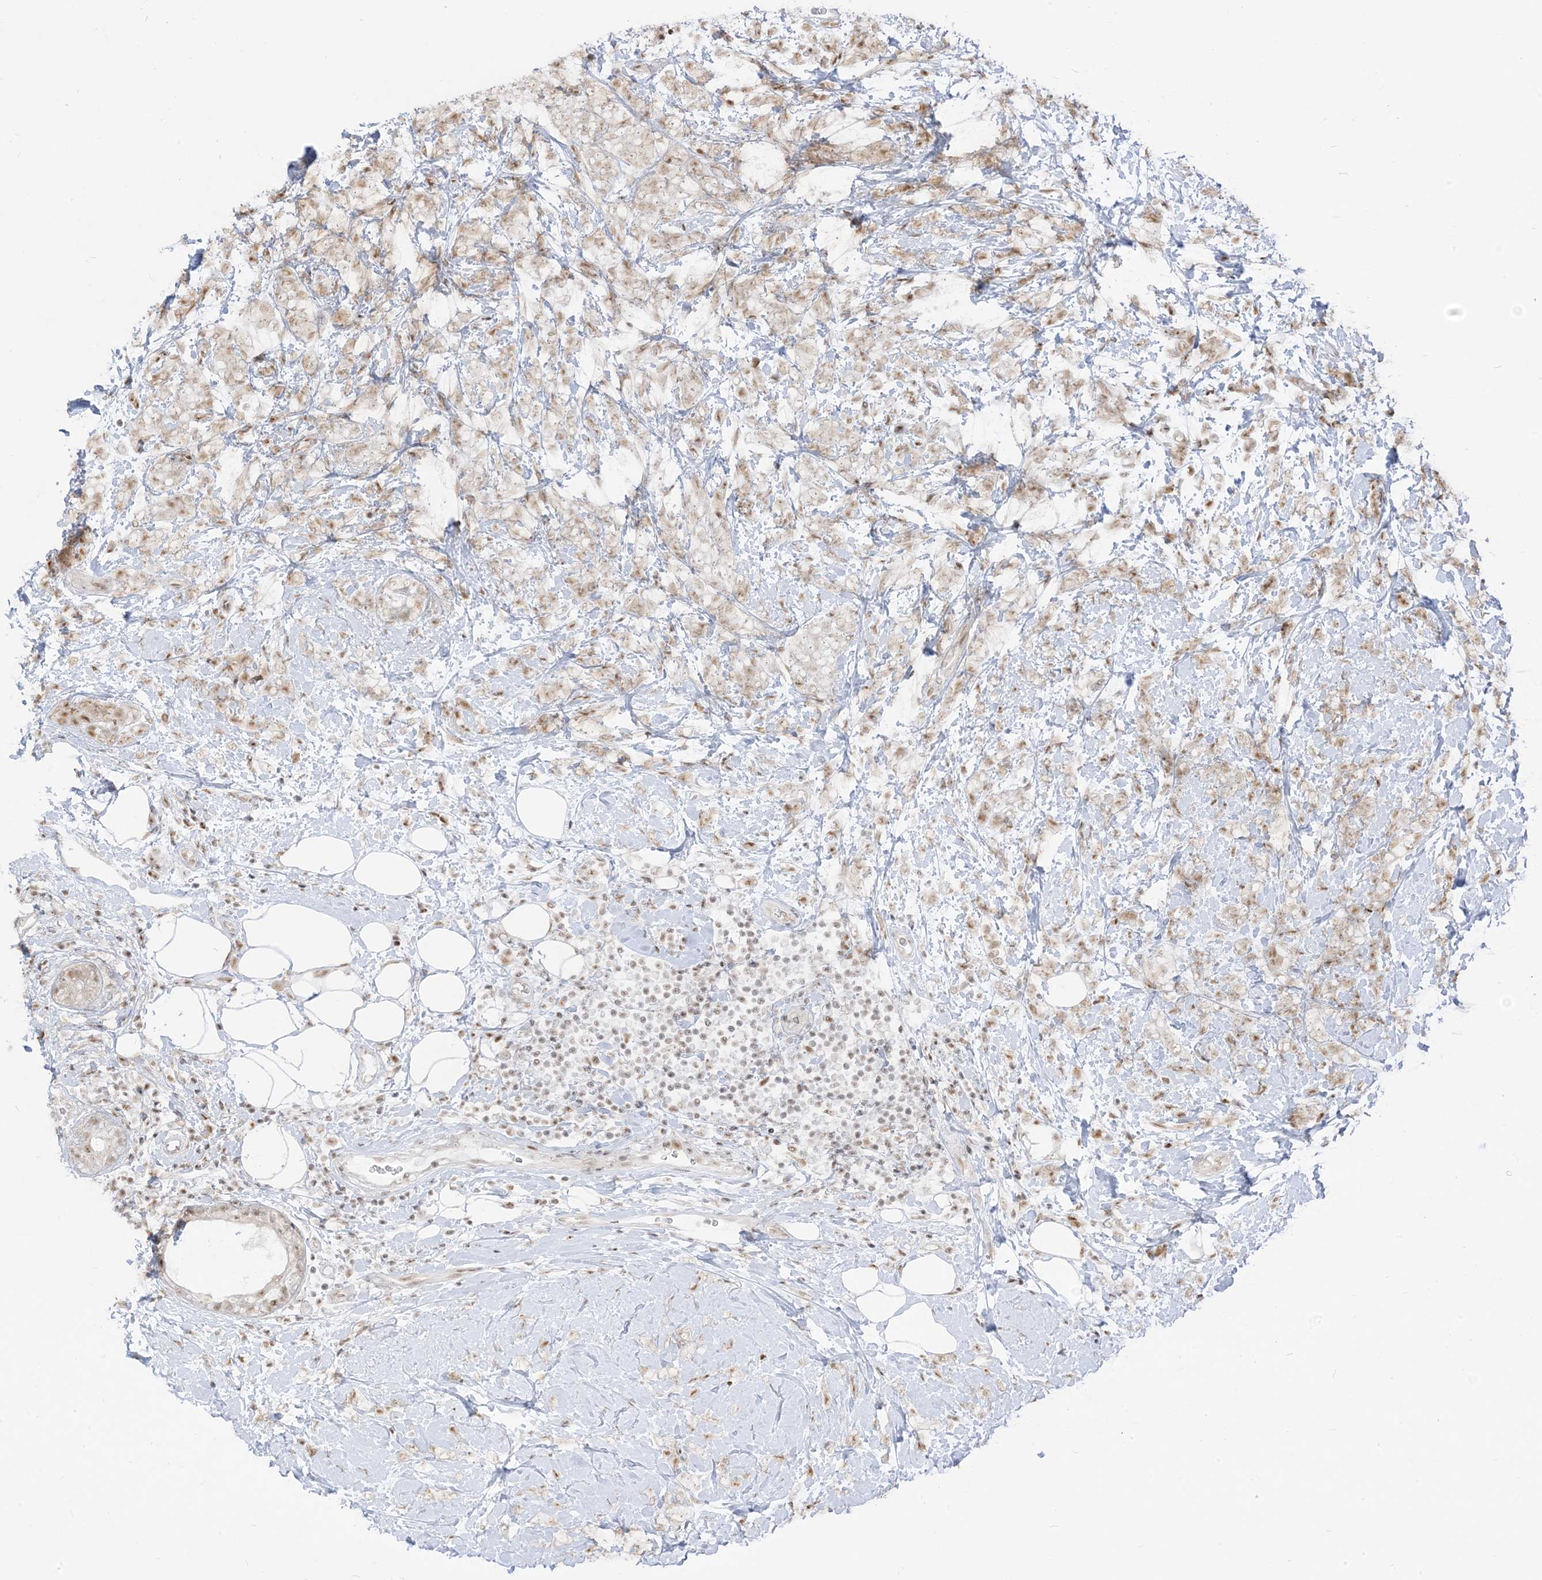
{"staining": {"intensity": "weak", "quantity": "25%-75%", "location": "cytoplasmic/membranous"}, "tissue": "breast cancer", "cell_type": "Tumor cells", "image_type": "cancer", "snomed": [{"axis": "morphology", "description": "Lobular carcinoma"}, {"axis": "topography", "description": "Breast"}], "caption": "An image of breast cancer (lobular carcinoma) stained for a protein reveals weak cytoplasmic/membranous brown staining in tumor cells. (IHC, brightfield microscopy, high magnification).", "gene": "ARGLU1", "patient": {"sex": "female", "age": 58}}